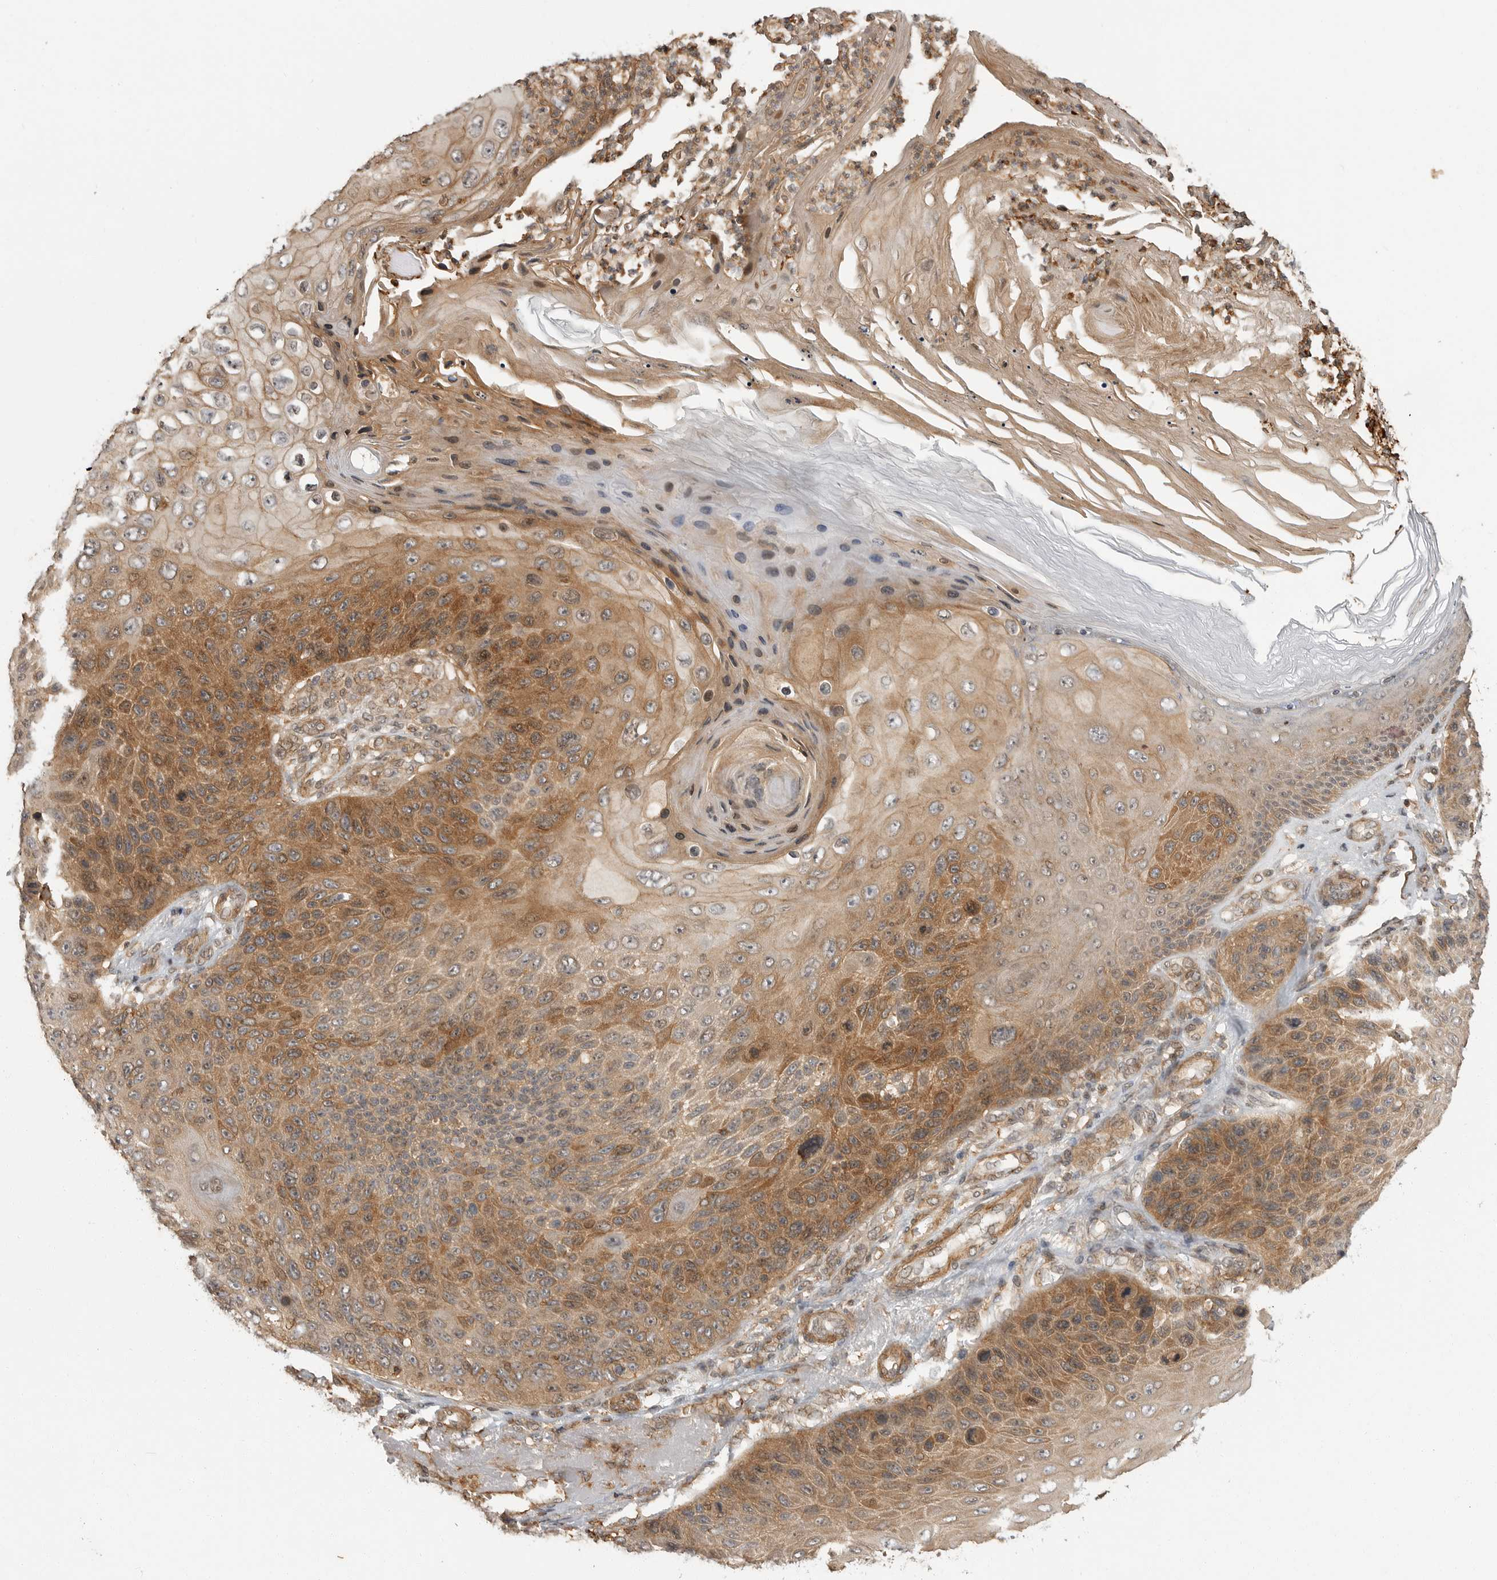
{"staining": {"intensity": "moderate", "quantity": ">75%", "location": "cytoplasmic/membranous"}, "tissue": "skin cancer", "cell_type": "Tumor cells", "image_type": "cancer", "snomed": [{"axis": "morphology", "description": "Squamous cell carcinoma, NOS"}, {"axis": "topography", "description": "Skin"}], "caption": "Immunohistochemical staining of squamous cell carcinoma (skin) displays moderate cytoplasmic/membranous protein staining in about >75% of tumor cells. The protein of interest is shown in brown color, while the nuclei are stained blue.", "gene": "ERN1", "patient": {"sex": "female", "age": 88}}